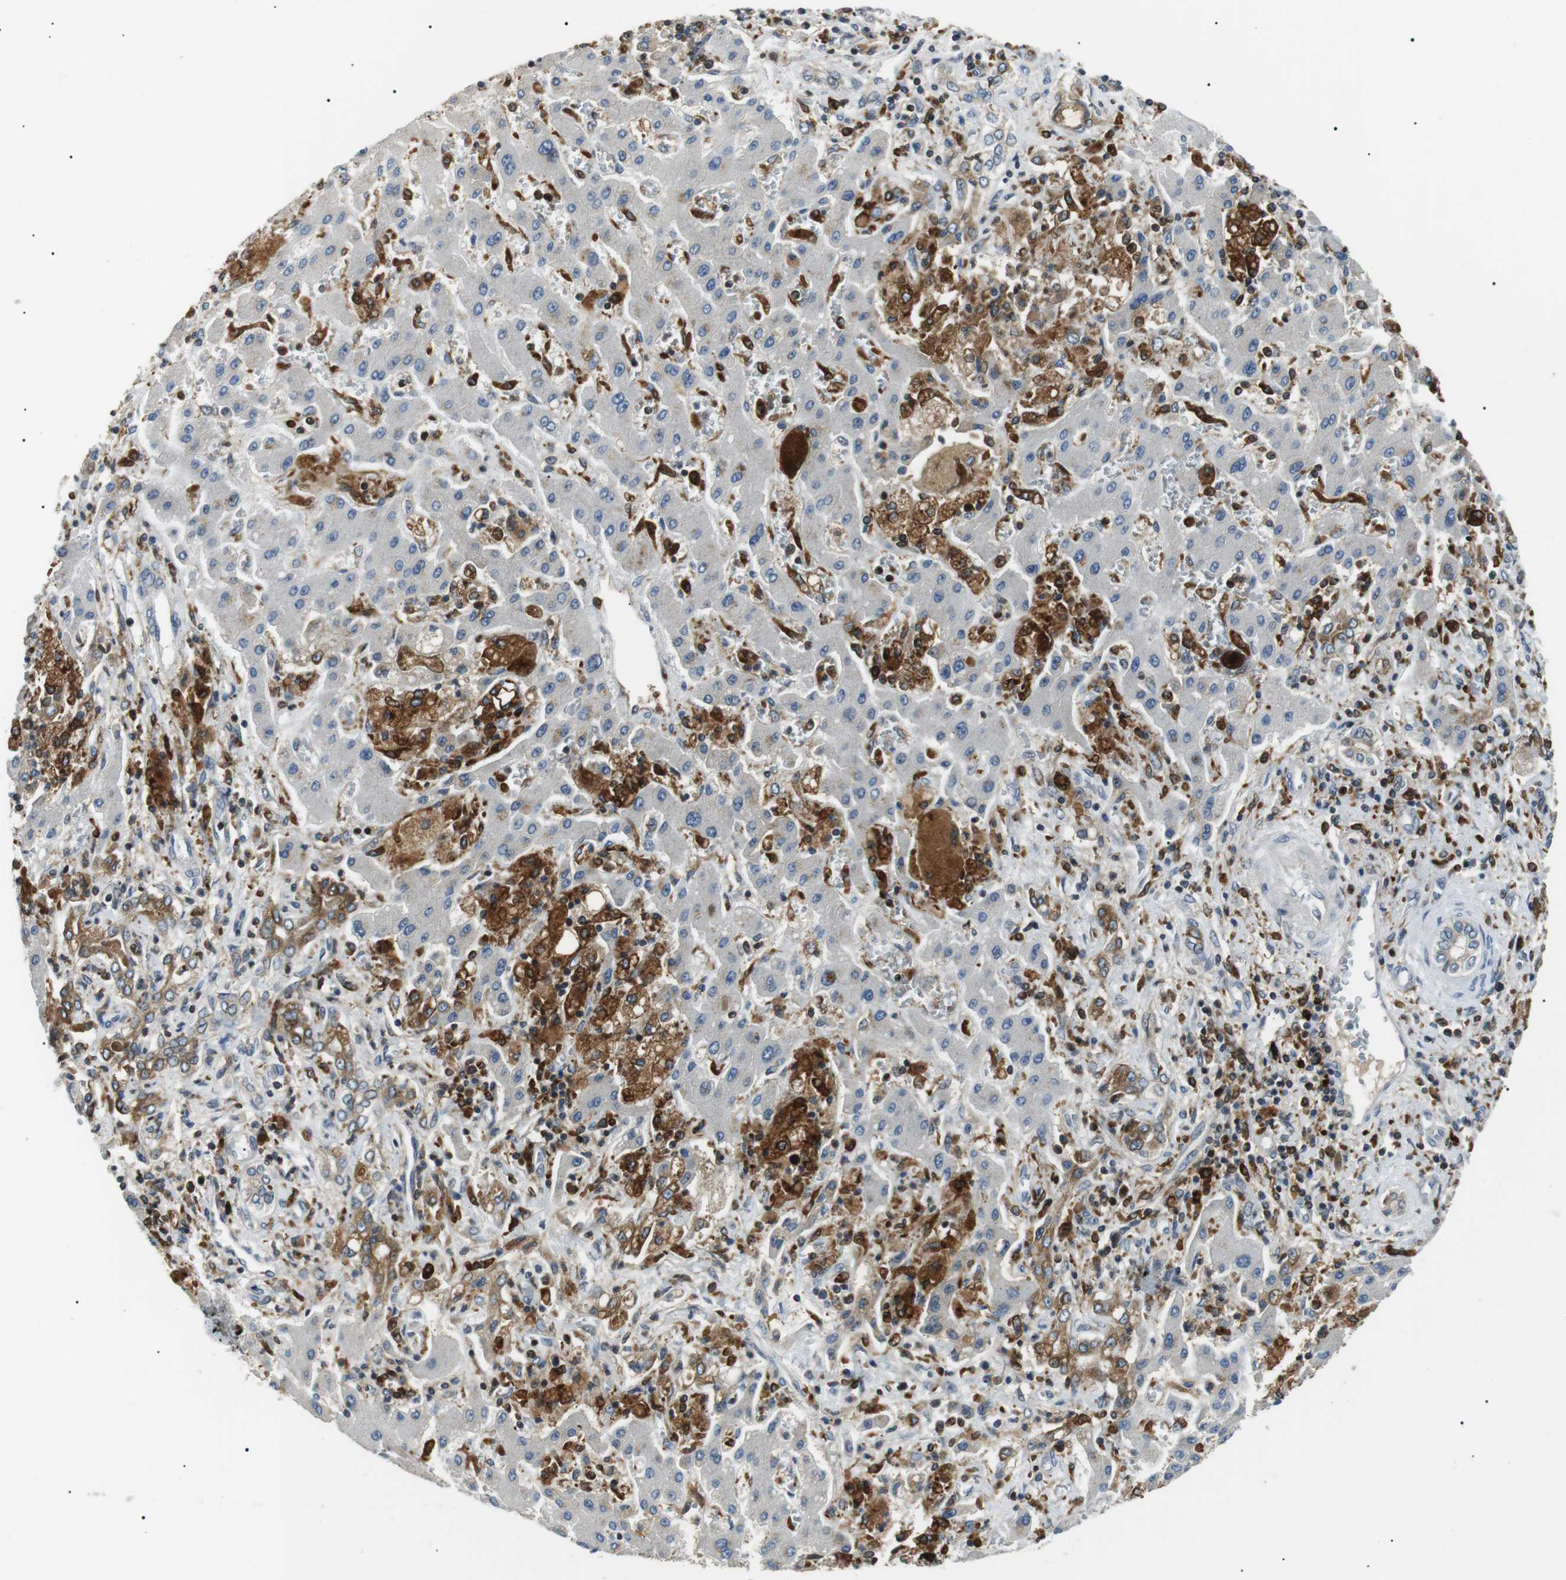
{"staining": {"intensity": "moderate", "quantity": ">75%", "location": "cytoplasmic/membranous"}, "tissue": "liver cancer", "cell_type": "Tumor cells", "image_type": "cancer", "snomed": [{"axis": "morphology", "description": "Cholangiocarcinoma"}, {"axis": "topography", "description": "Liver"}], "caption": "Protein expression analysis of human liver cancer reveals moderate cytoplasmic/membranous positivity in about >75% of tumor cells.", "gene": "RAB9A", "patient": {"sex": "male", "age": 50}}